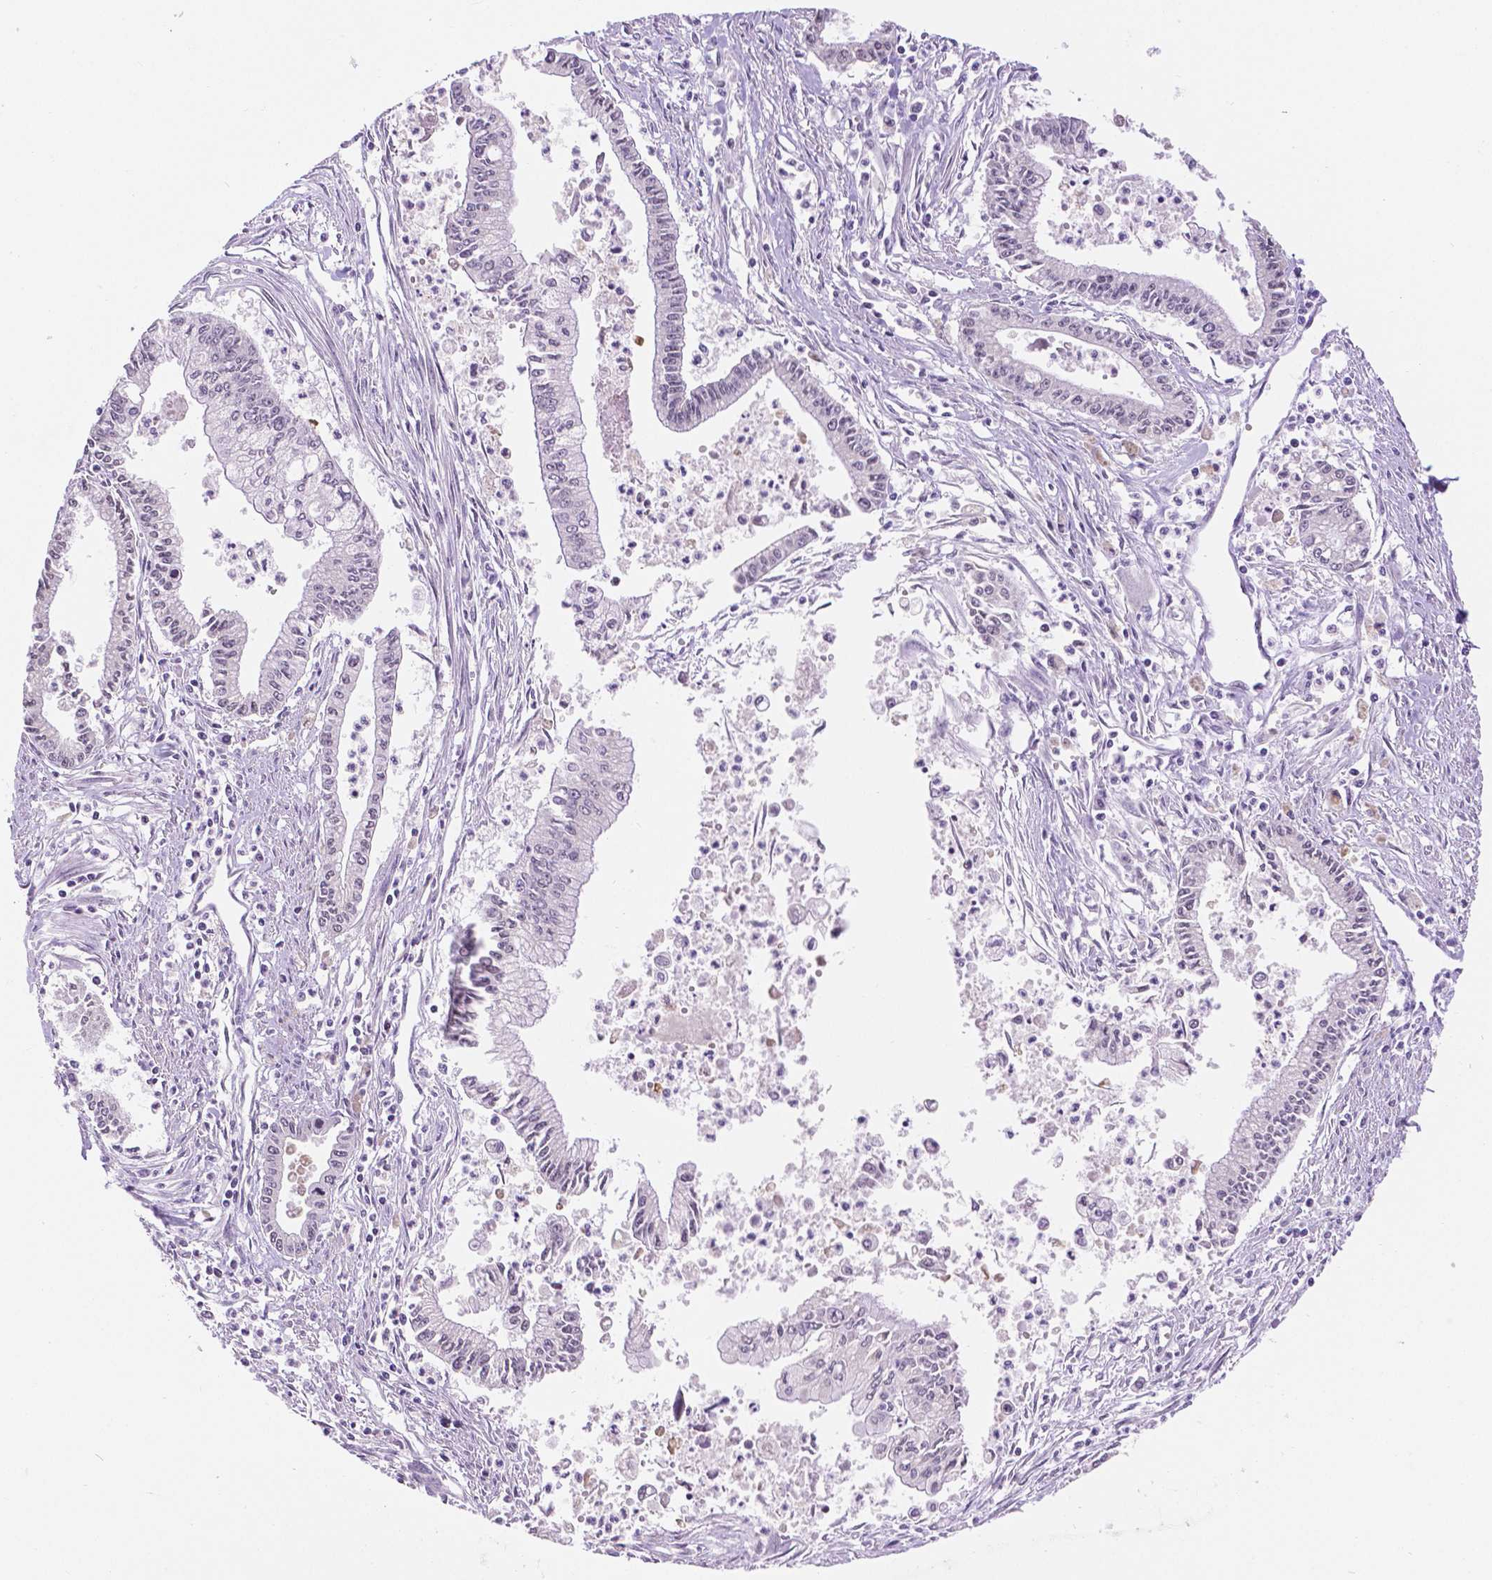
{"staining": {"intensity": "negative", "quantity": "none", "location": "none"}, "tissue": "pancreatic cancer", "cell_type": "Tumor cells", "image_type": "cancer", "snomed": [{"axis": "morphology", "description": "Adenocarcinoma, NOS"}, {"axis": "topography", "description": "Pancreas"}], "caption": "DAB (3,3'-diaminobenzidine) immunohistochemical staining of human pancreatic cancer (adenocarcinoma) exhibits no significant staining in tumor cells.", "gene": "NHP2", "patient": {"sex": "female", "age": 65}}